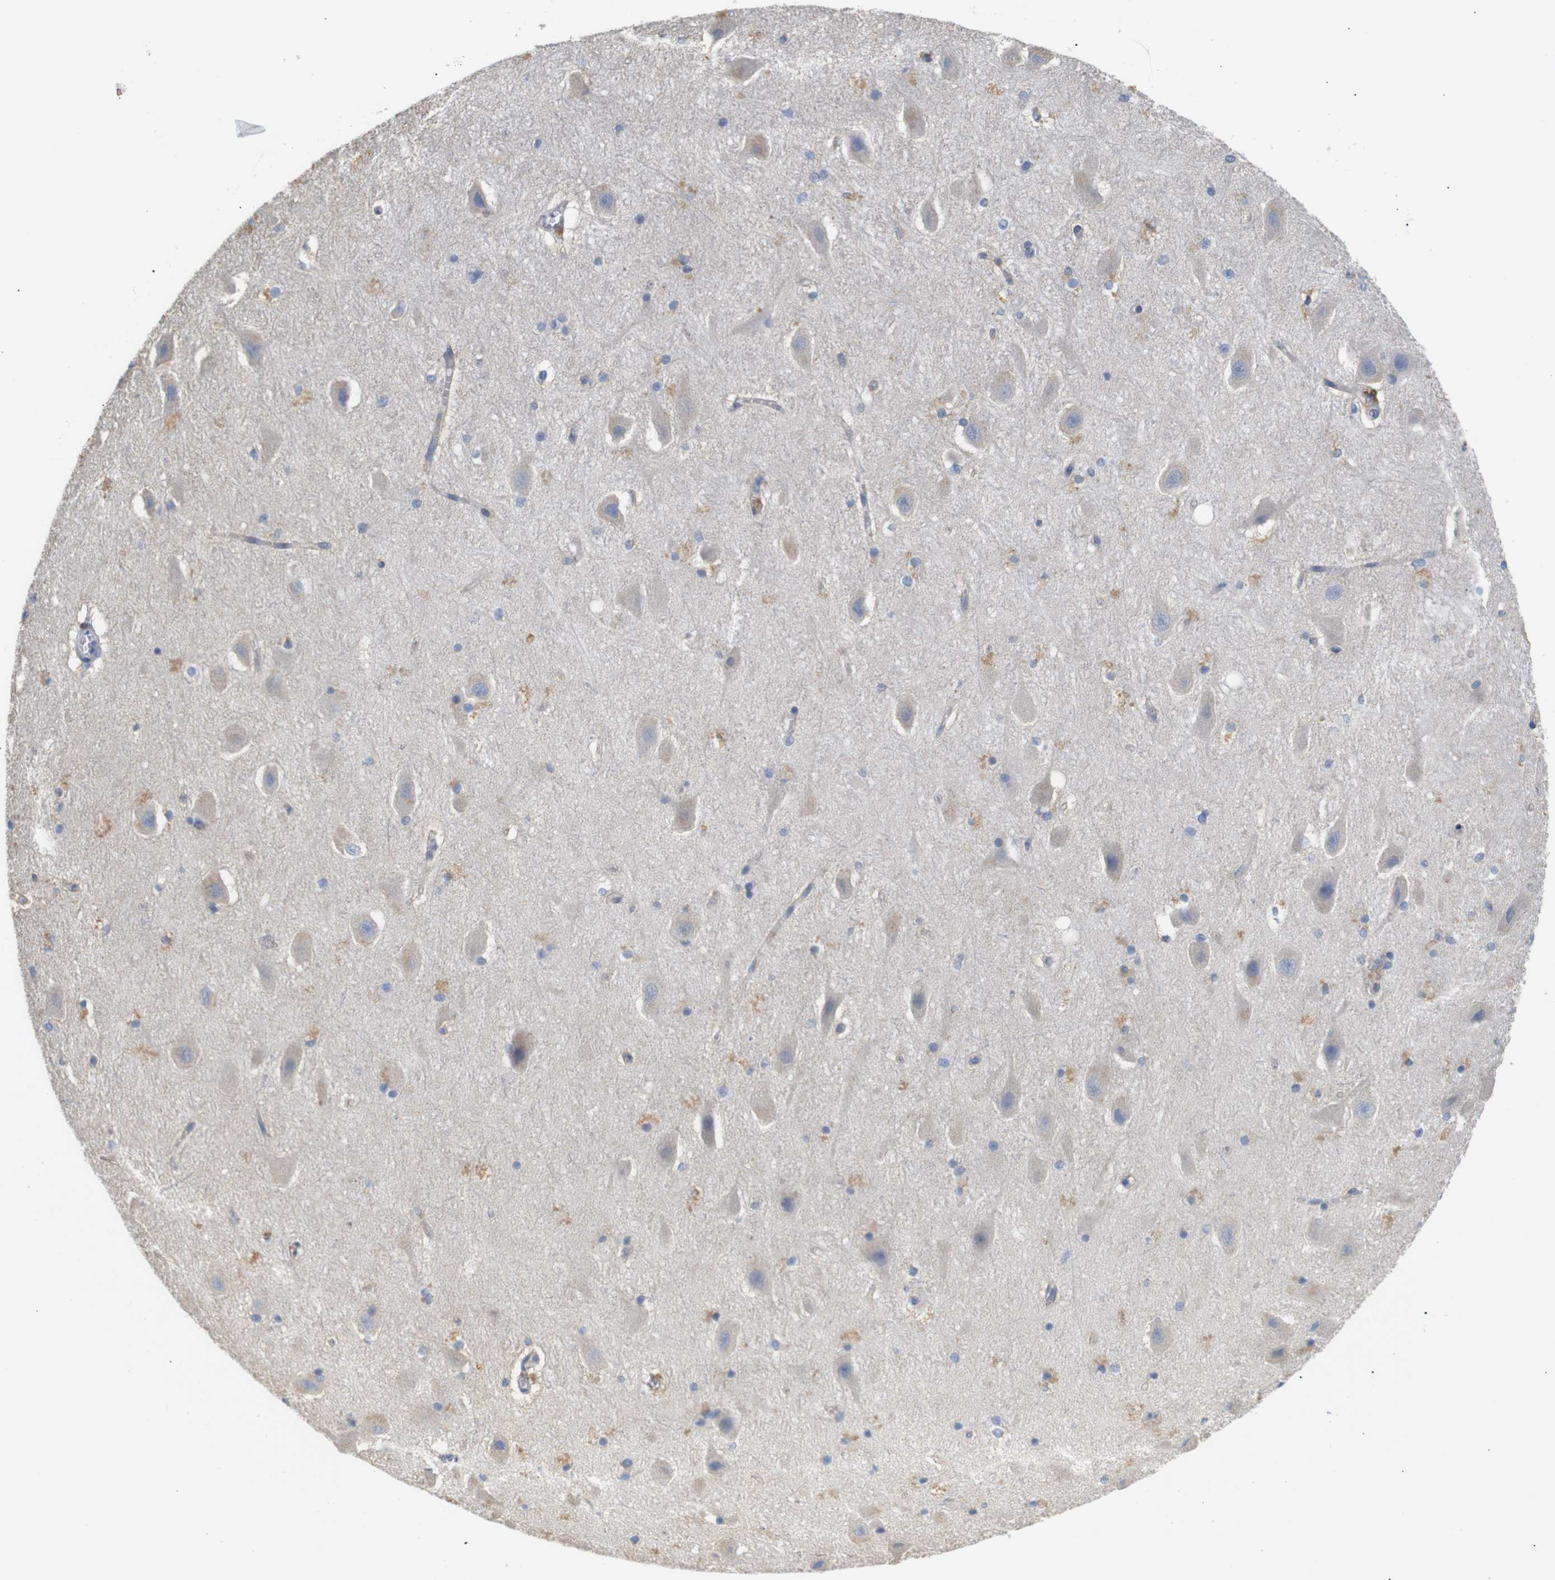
{"staining": {"intensity": "weak", "quantity": "25%-75%", "location": "cytoplasmic/membranous"}, "tissue": "hippocampus", "cell_type": "Glial cells", "image_type": "normal", "snomed": [{"axis": "morphology", "description": "Normal tissue, NOS"}, {"axis": "topography", "description": "Hippocampus"}], "caption": "The micrograph exhibits immunohistochemical staining of unremarkable hippocampus. There is weak cytoplasmic/membranous expression is appreciated in approximately 25%-75% of glial cells.", "gene": "ALOX15", "patient": {"sex": "female", "age": 19}}